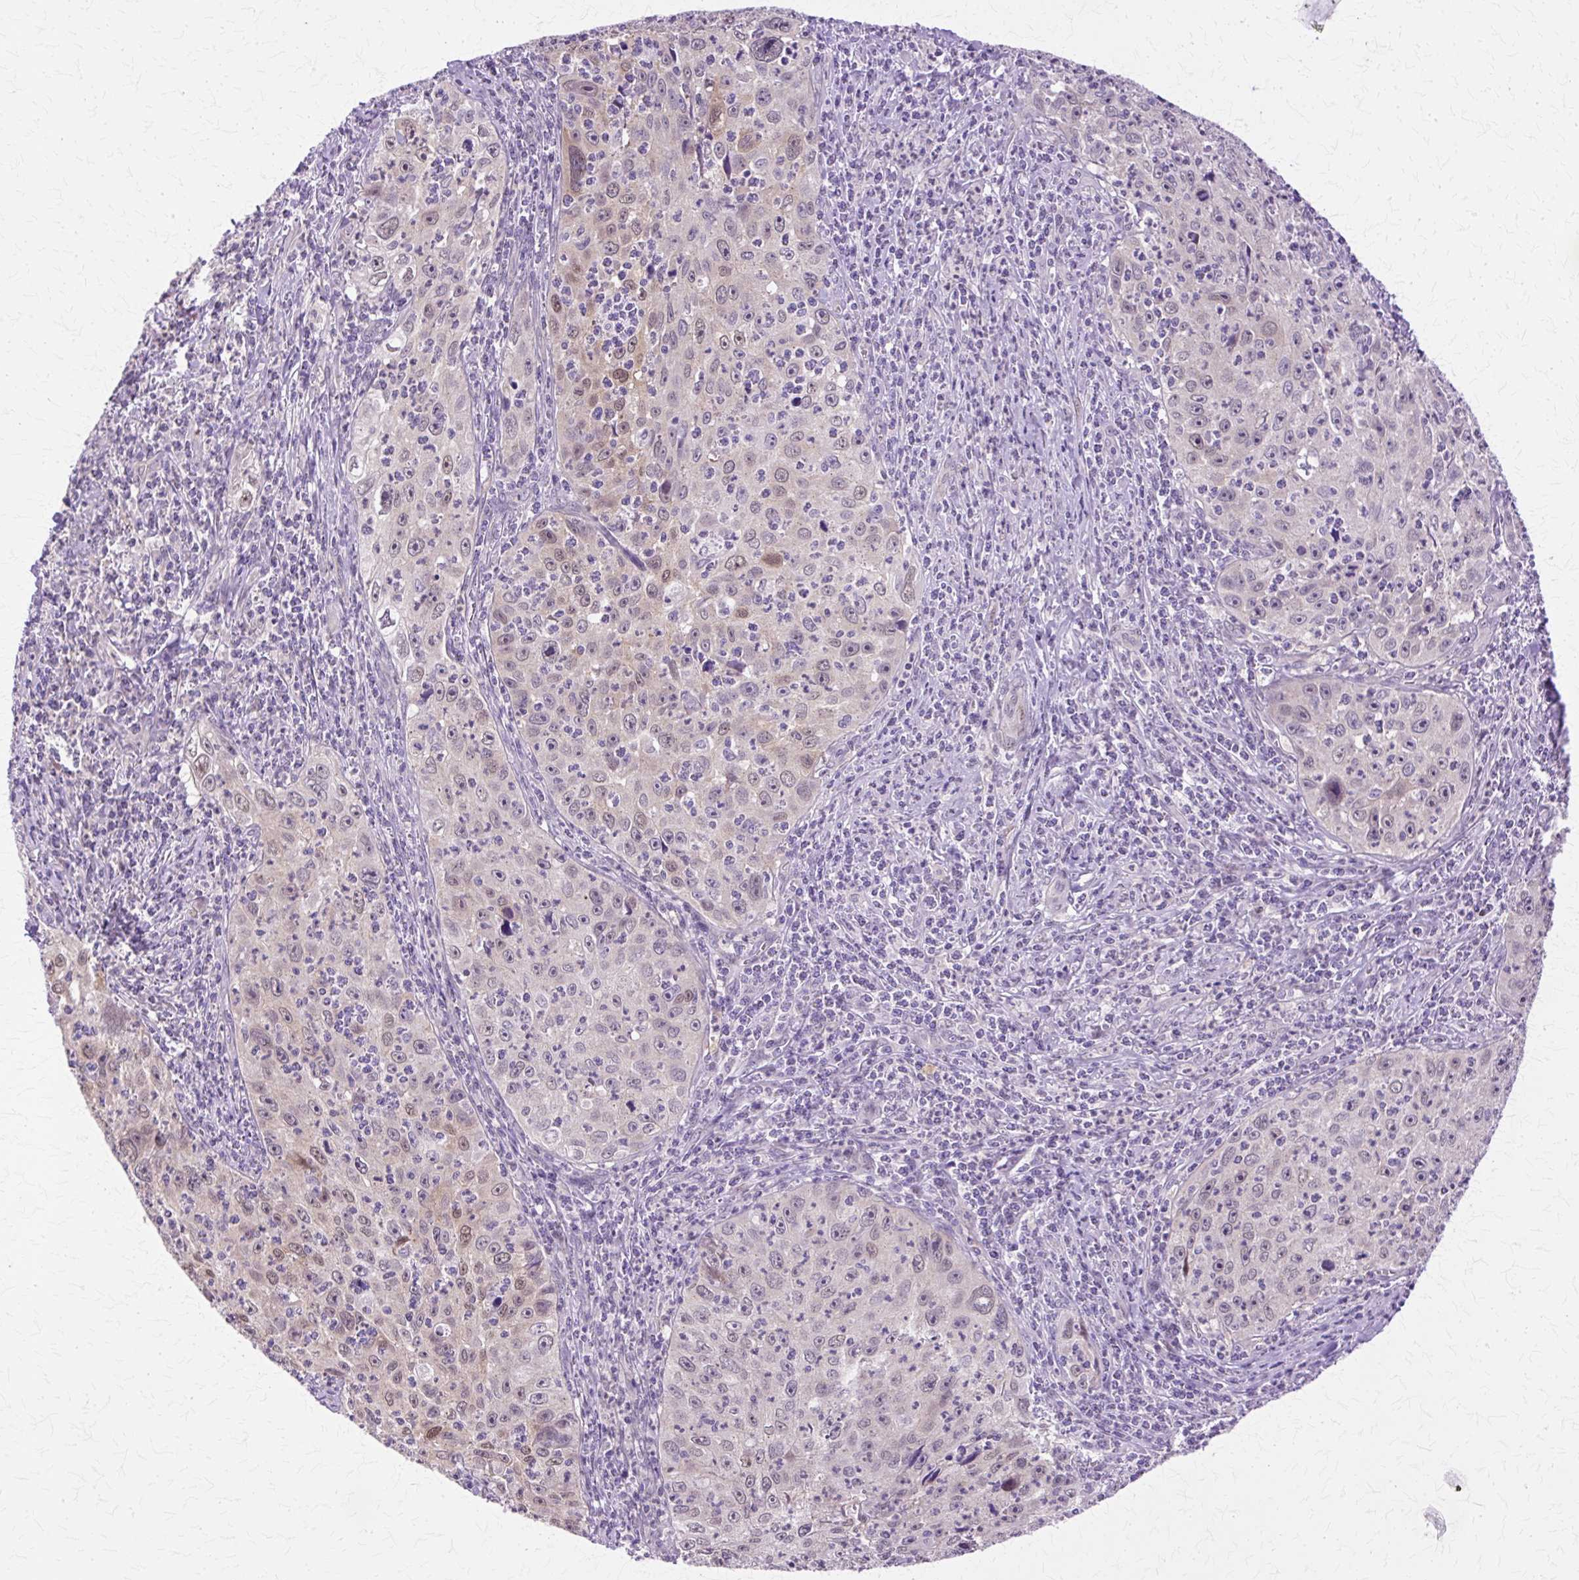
{"staining": {"intensity": "weak", "quantity": "25%-75%", "location": "nuclear"}, "tissue": "cervical cancer", "cell_type": "Tumor cells", "image_type": "cancer", "snomed": [{"axis": "morphology", "description": "Squamous cell carcinoma, NOS"}, {"axis": "topography", "description": "Cervix"}], "caption": "Tumor cells exhibit low levels of weak nuclear staining in approximately 25%-75% of cells in squamous cell carcinoma (cervical). Nuclei are stained in blue.", "gene": "HSPA8", "patient": {"sex": "female", "age": 30}}